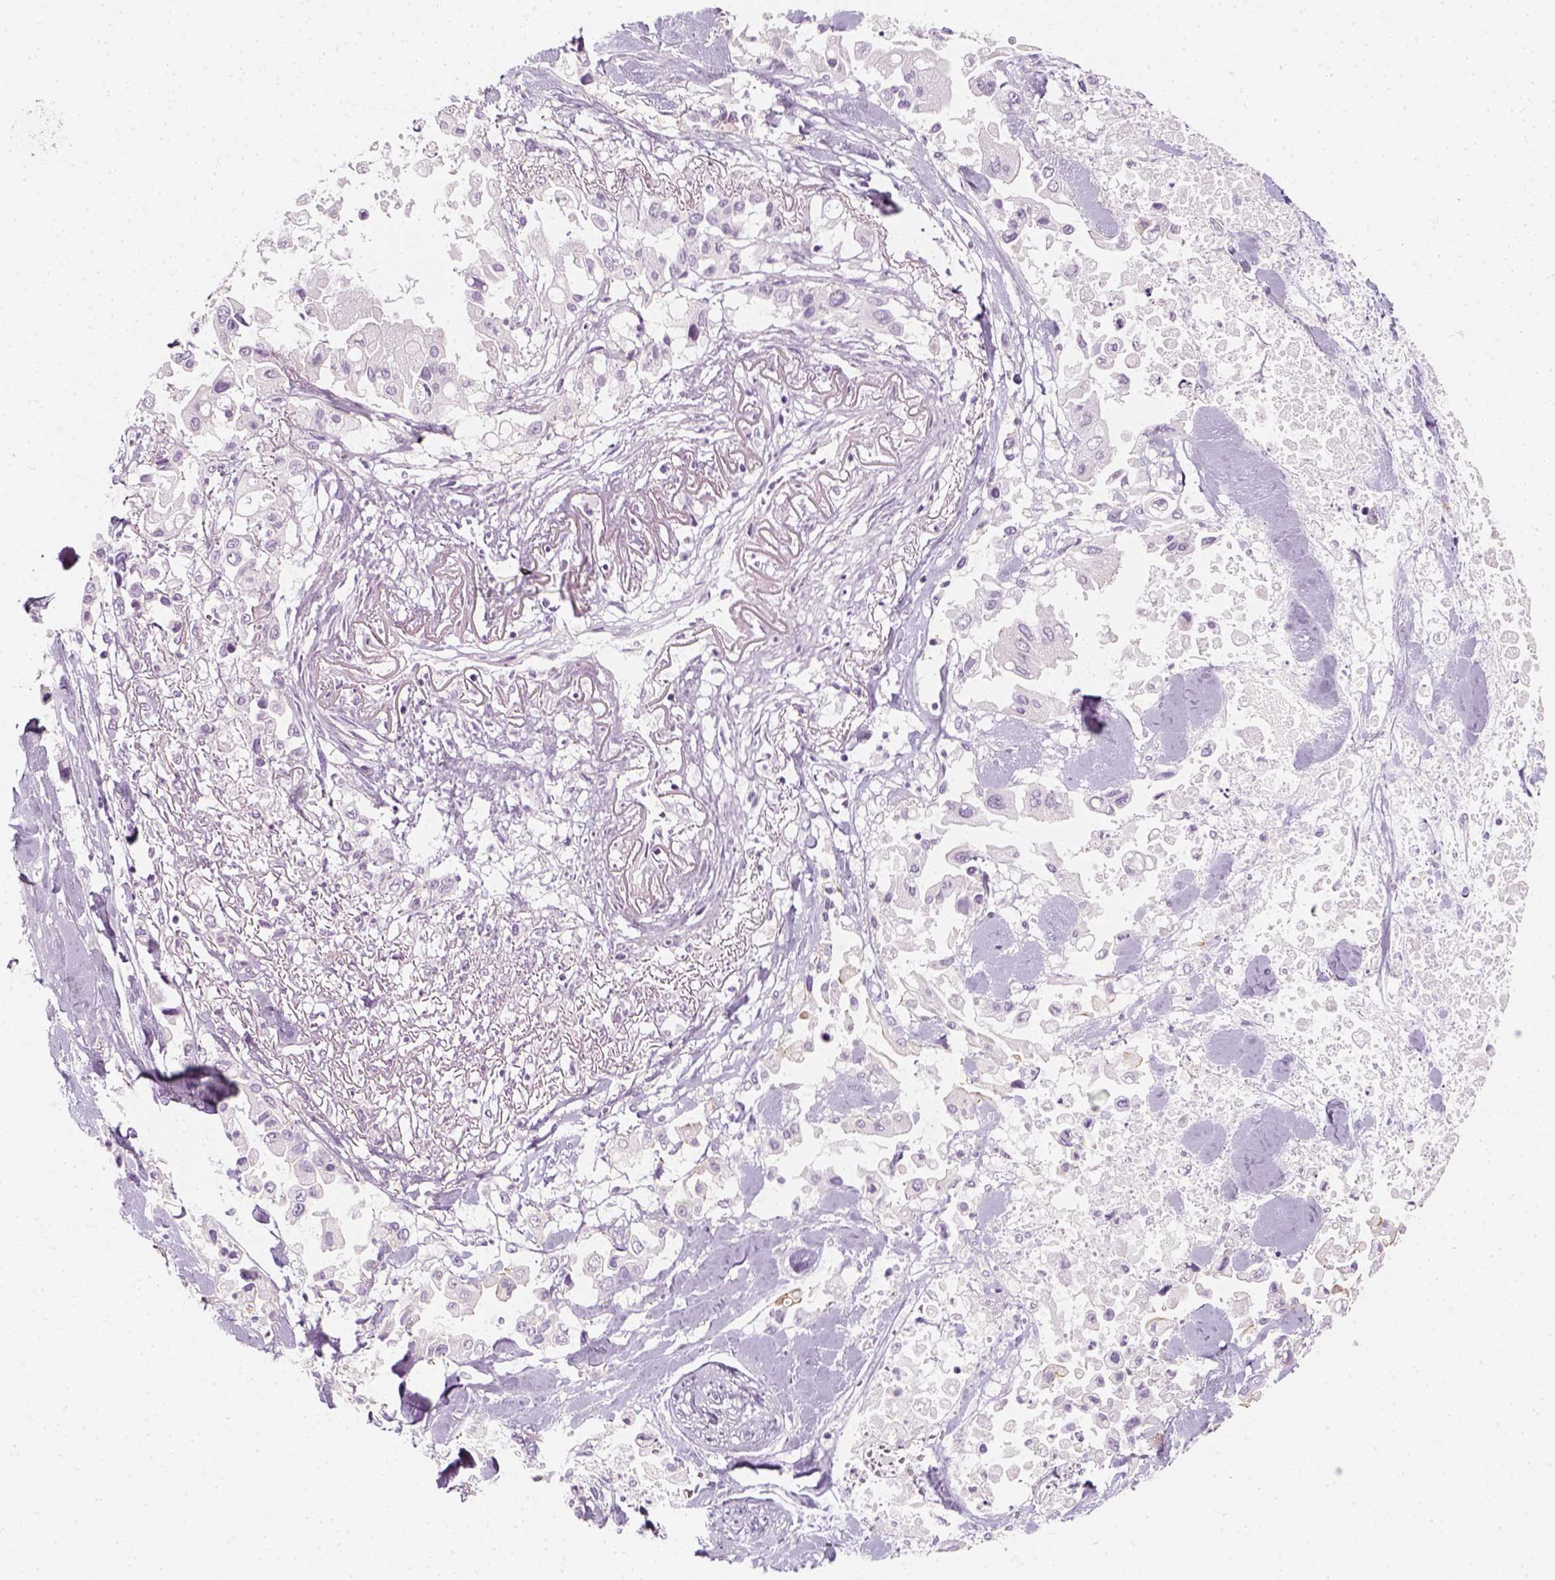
{"staining": {"intensity": "negative", "quantity": "none", "location": "none"}, "tissue": "pancreatic cancer", "cell_type": "Tumor cells", "image_type": "cancer", "snomed": [{"axis": "morphology", "description": "Adenocarcinoma, NOS"}, {"axis": "topography", "description": "Pancreas"}], "caption": "Pancreatic cancer was stained to show a protein in brown. There is no significant positivity in tumor cells.", "gene": "PRAME", "patient": {"sex": "female", "age": 83}}